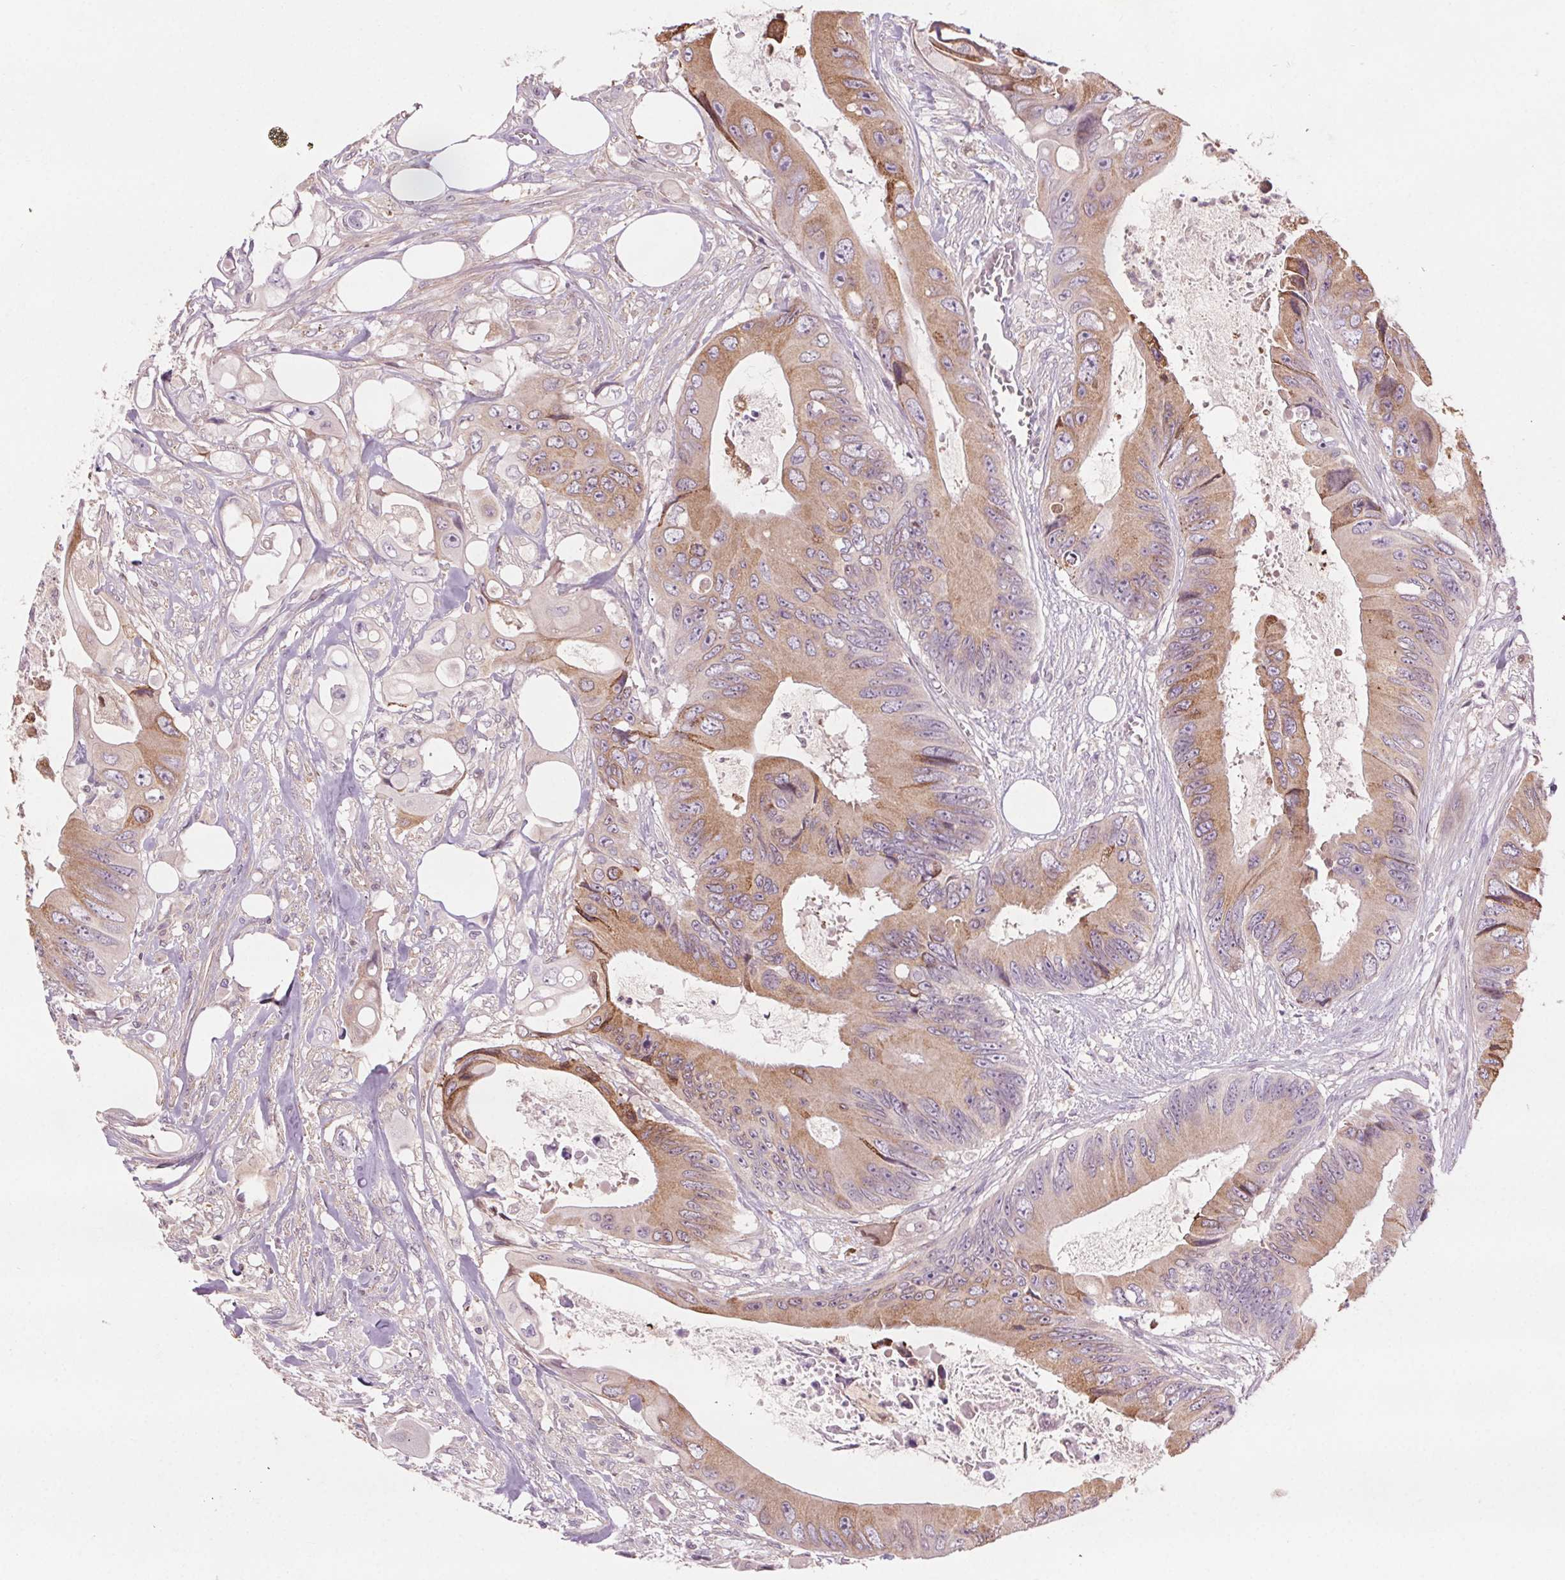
{"staining": {"intensity": "weak", "quantity": ">75%", "location": "cytoplasmic/membranous"}, "tissue": "colorectal cancer", "cell_type": "Tumor cells", "image_type": "cancer", "snomed": [{"axis": "morphology", "description": "Adenocarcinoma, NOS"}, {"axis": "topography", "description": "Rectum"}], "caption": "IHC image of human colorectal adenocarcinoma stained for a protein (brown), which displays low levels of weak cytoplasmic/membranous positivity in approximately >75% of tumor cells.", "gene": "HHLA2", "patient": {"sex": "male", "age": 63}}